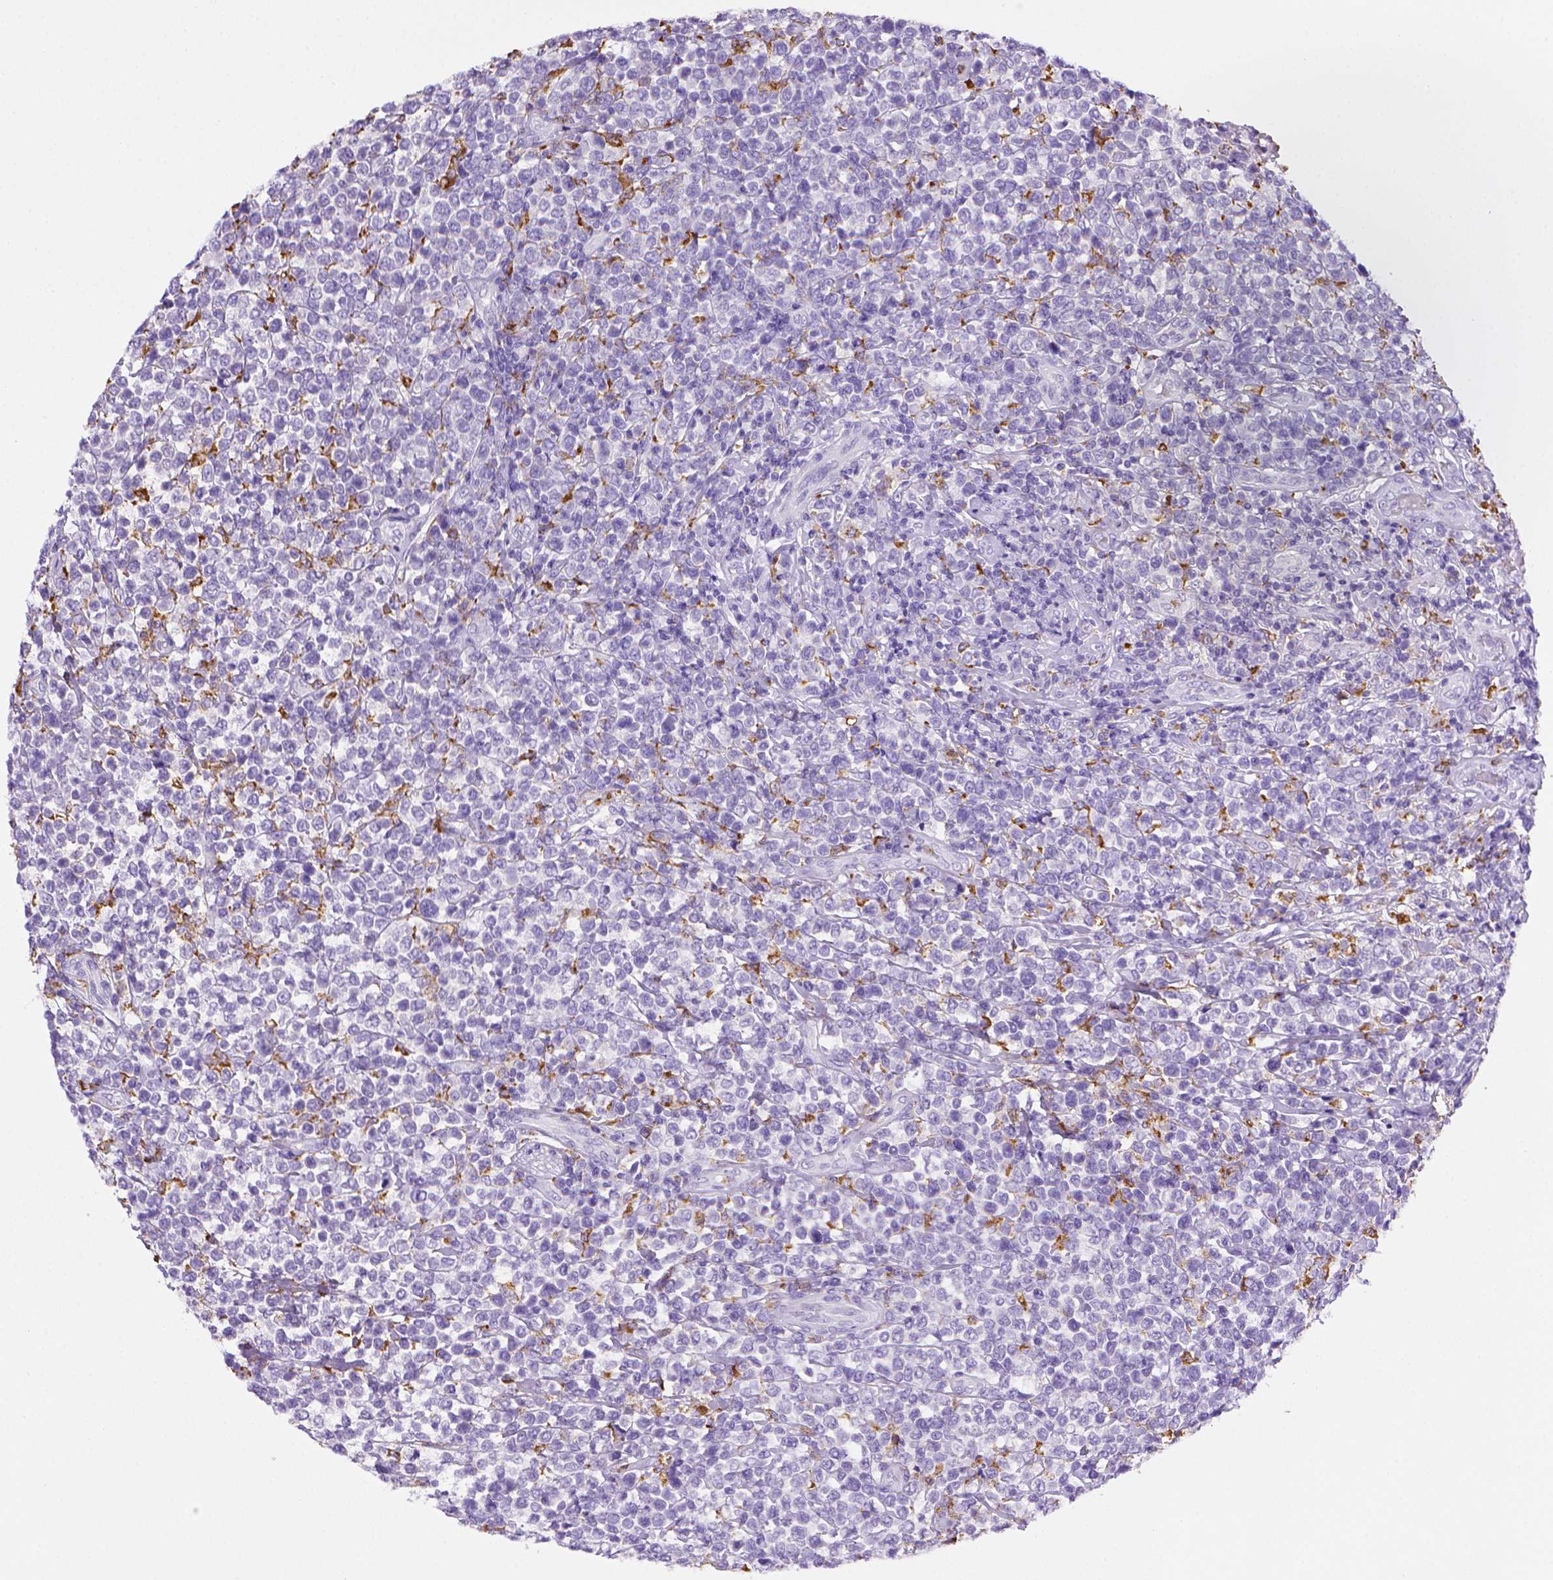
{"staining": {"intensity": "negative", "quantity": "none", "location": "none"}, "tissue": "lymphoma", "cell_type": "Tumor cells", "image_type": "cancer", "snomed": [{"axis": "morphology", "description": "Malignant lymphoma, non-Hodgkin's type, High grade"}, {"axis": "topography", "description": "Soft tissue"}], "caption": "Immunohistochemistry (IHC) micrograph of lymphoma stained for a protein (brown), which shows no expression in tumor cells. (DAB (3,3'-diaminobenzidine) immunohistochemistry with hematoxylin counter stain).", "gene": "CD68", "patient": {"sex": "female", "age": 56}}